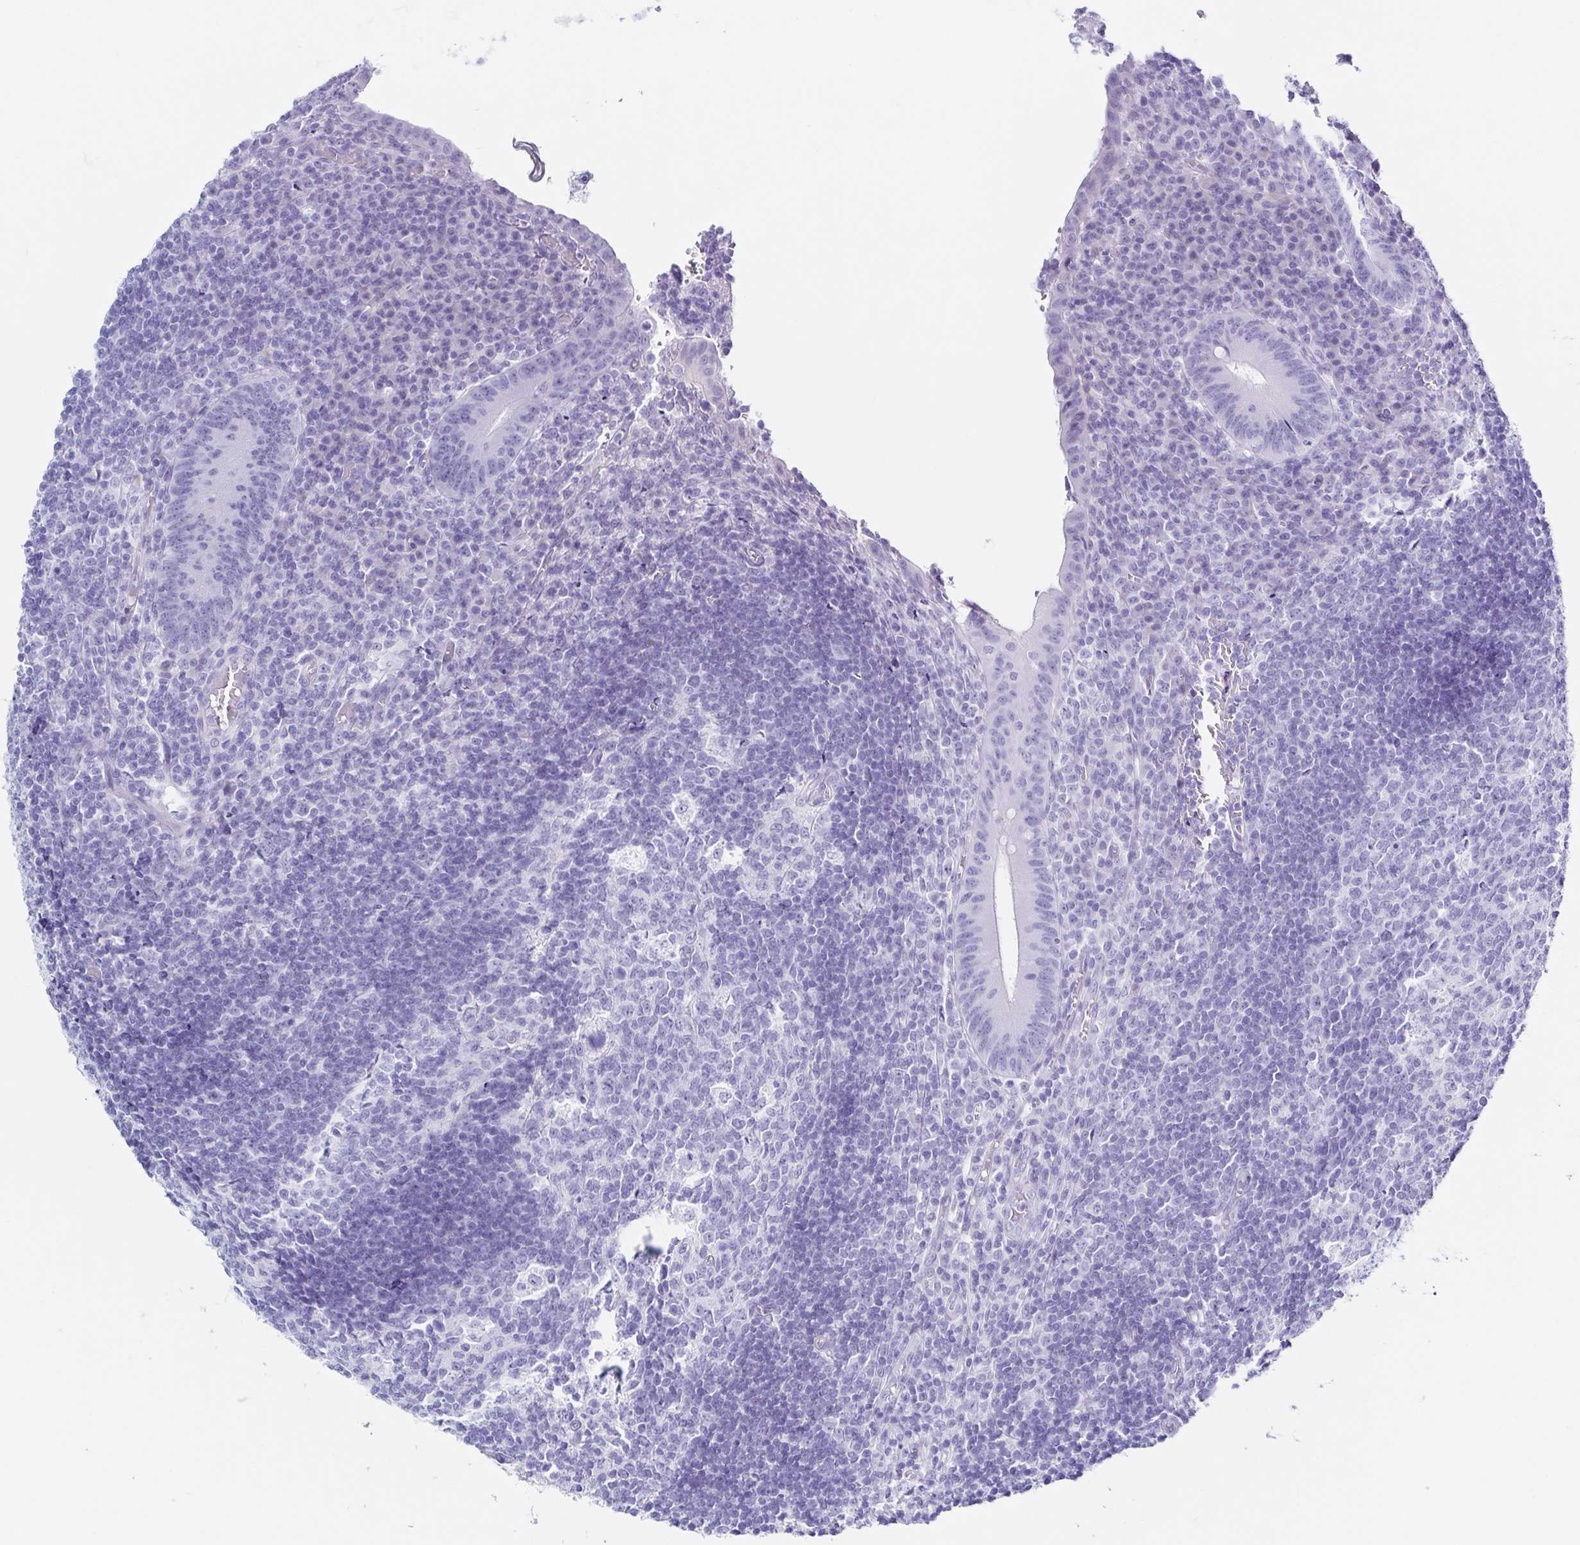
{"staining": {"intensity": "negative", "quantity": "none", "location": "none"}, "tissue": "appendix", "cell_type": "Glandular cells", "image_type": "normal", "snomed": [{"axis": "morphology", "description": "Normal tissue, NOS"}, {"axis": "topography", "description": "Appendix"}], "caption": "Unremarkable appendix was stained to show a protein in brown. There is no significant expression in glandular cells. The staining is performed using DAB brown chromogen with nuclei counter-stained in using hematoxylin.", "gene": "TNNT2", "patient": {"sex": "male", "age": 18}}